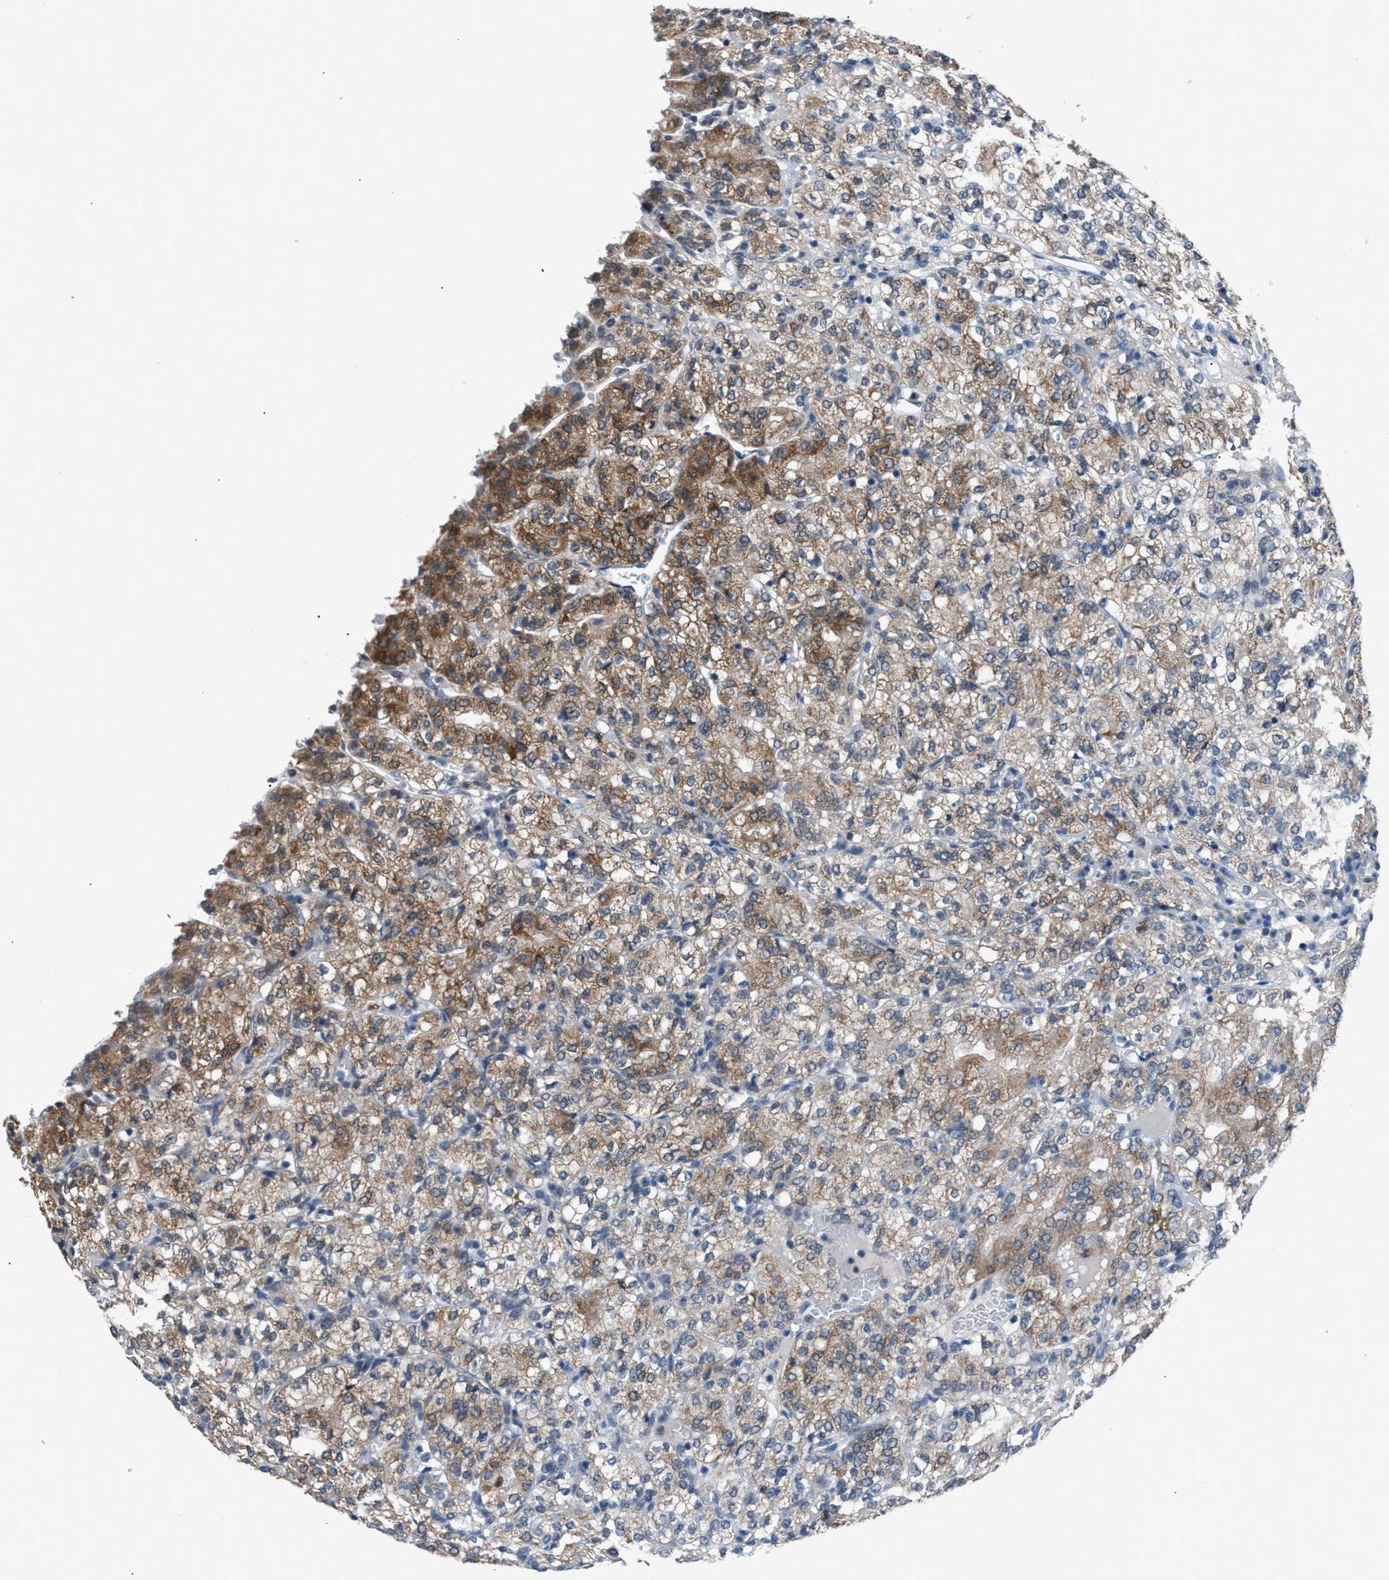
{"staining": {"intensity": "moderate", "quantity": ">75%", "location": "cytoplasmic/membranous"}, "tissue": "renal cancer", "cell_type": "Tumor cells", "image_type": "cancer", "snomed": [{"axis": "morphology", "description": "Adenocarcinoma, NOS"}, {"axis": "topography", "description": "Kidney"}], "caption": "Tumor cells demonstrate medium levels of moderate cytoplasmic/membranous expression in approximately >75% of cells in renal adenocarcinoma.", "gene": "ANAPC11", "patient": {"sex": "male", "age": 77}}